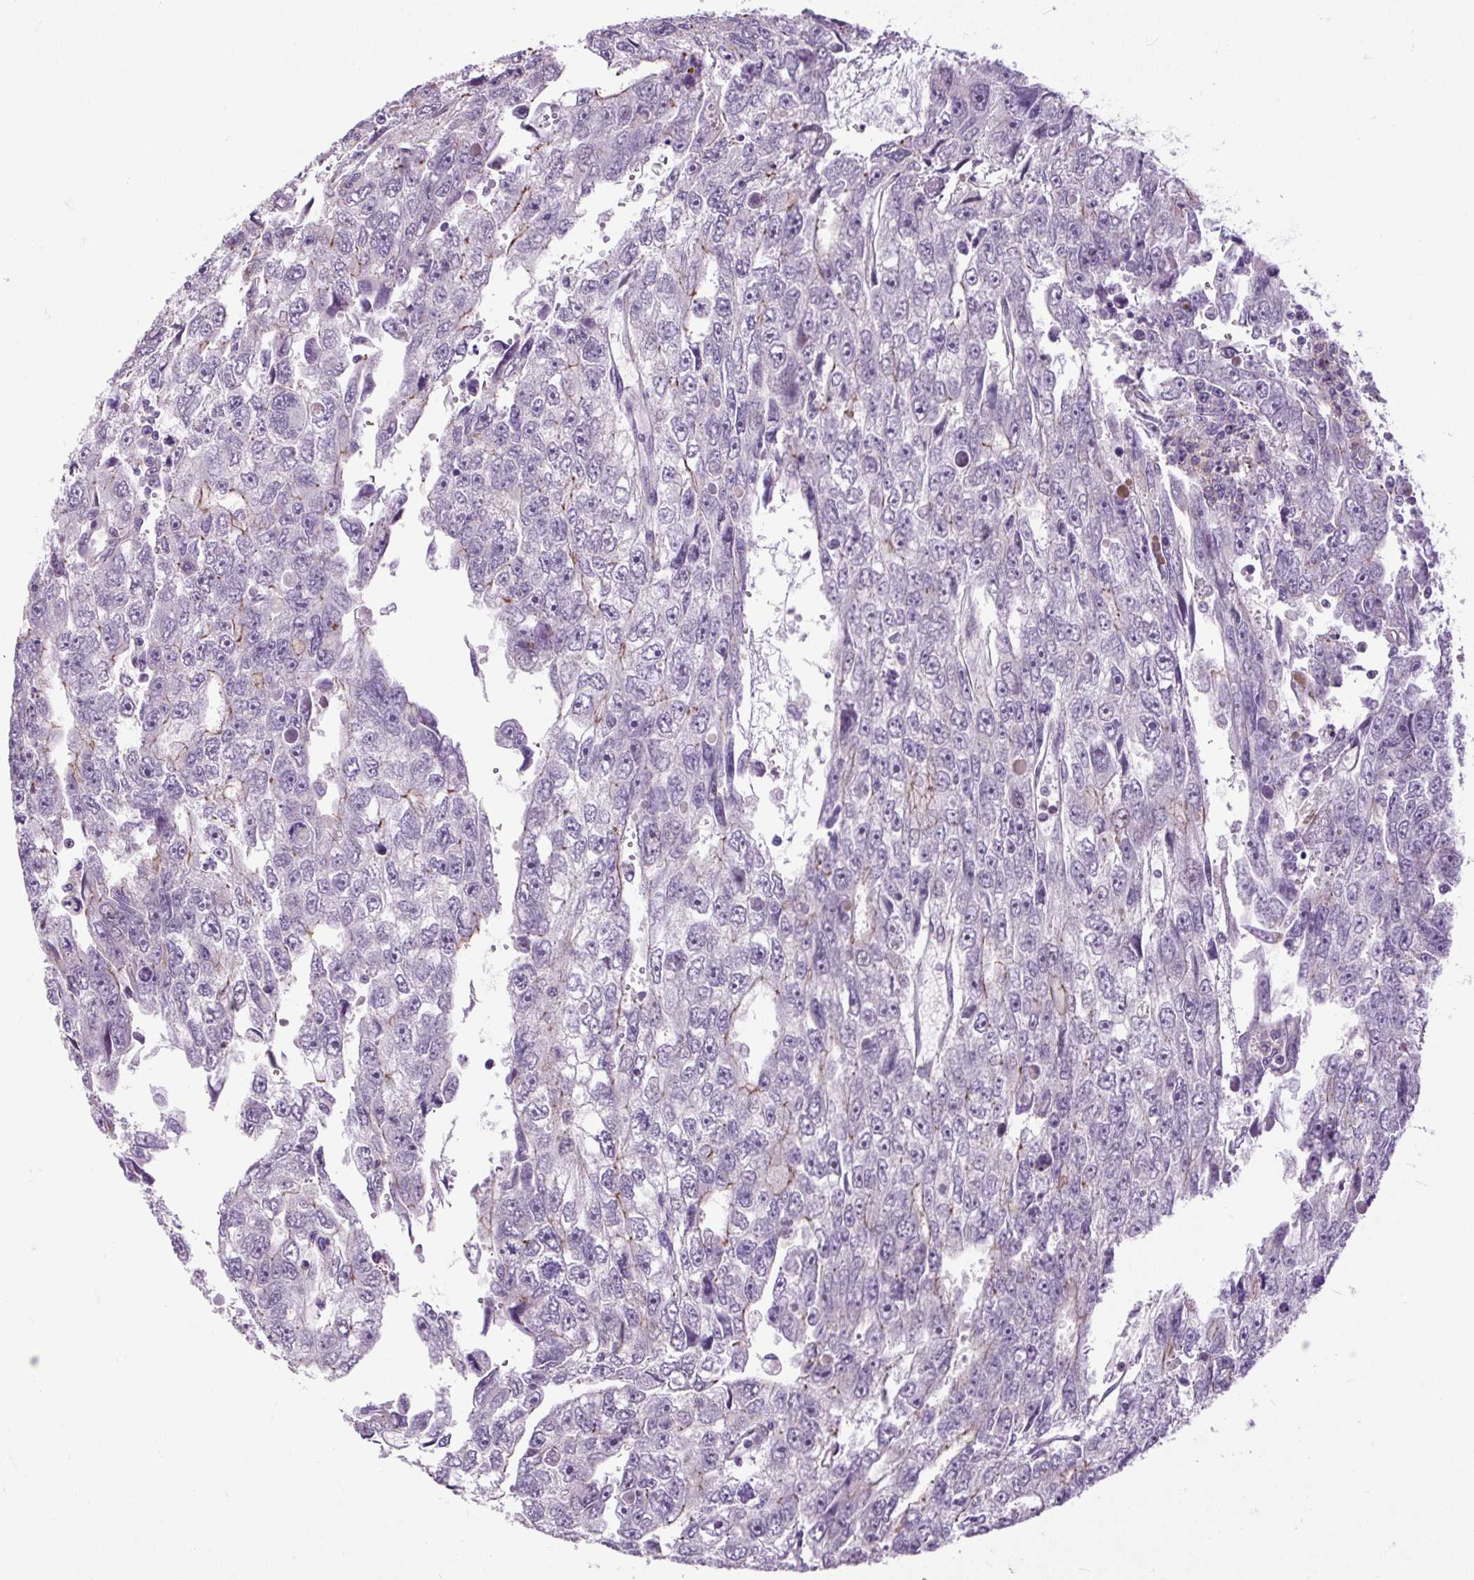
{"staining": {"intensity": "weak", "quantity": "<25%", "location": "cytoplasmic/membranous"}, "tissue": "testis cancer", "cell_type": "Tumor cells", "image_type": "cancer", "snomed": [{"axis": "morphology", "description": "Carcinoma, Embryonal, NOS"}, {"axis": "topography", "description": "Testis"}], "caption": "Immunohistochemistry photomicrograph of neoplastic tissue: testis cancer (embryonal carcinoma) stained with DAB (3,3'-diaminobenzidine) demonstrates no significant protein staining in tumor cells. (Immunohistochemistry (ihc), brightfield microscopy, high magnification).", "gene": "ZNF197", "patient": {"sex": "male", "age": 20}}